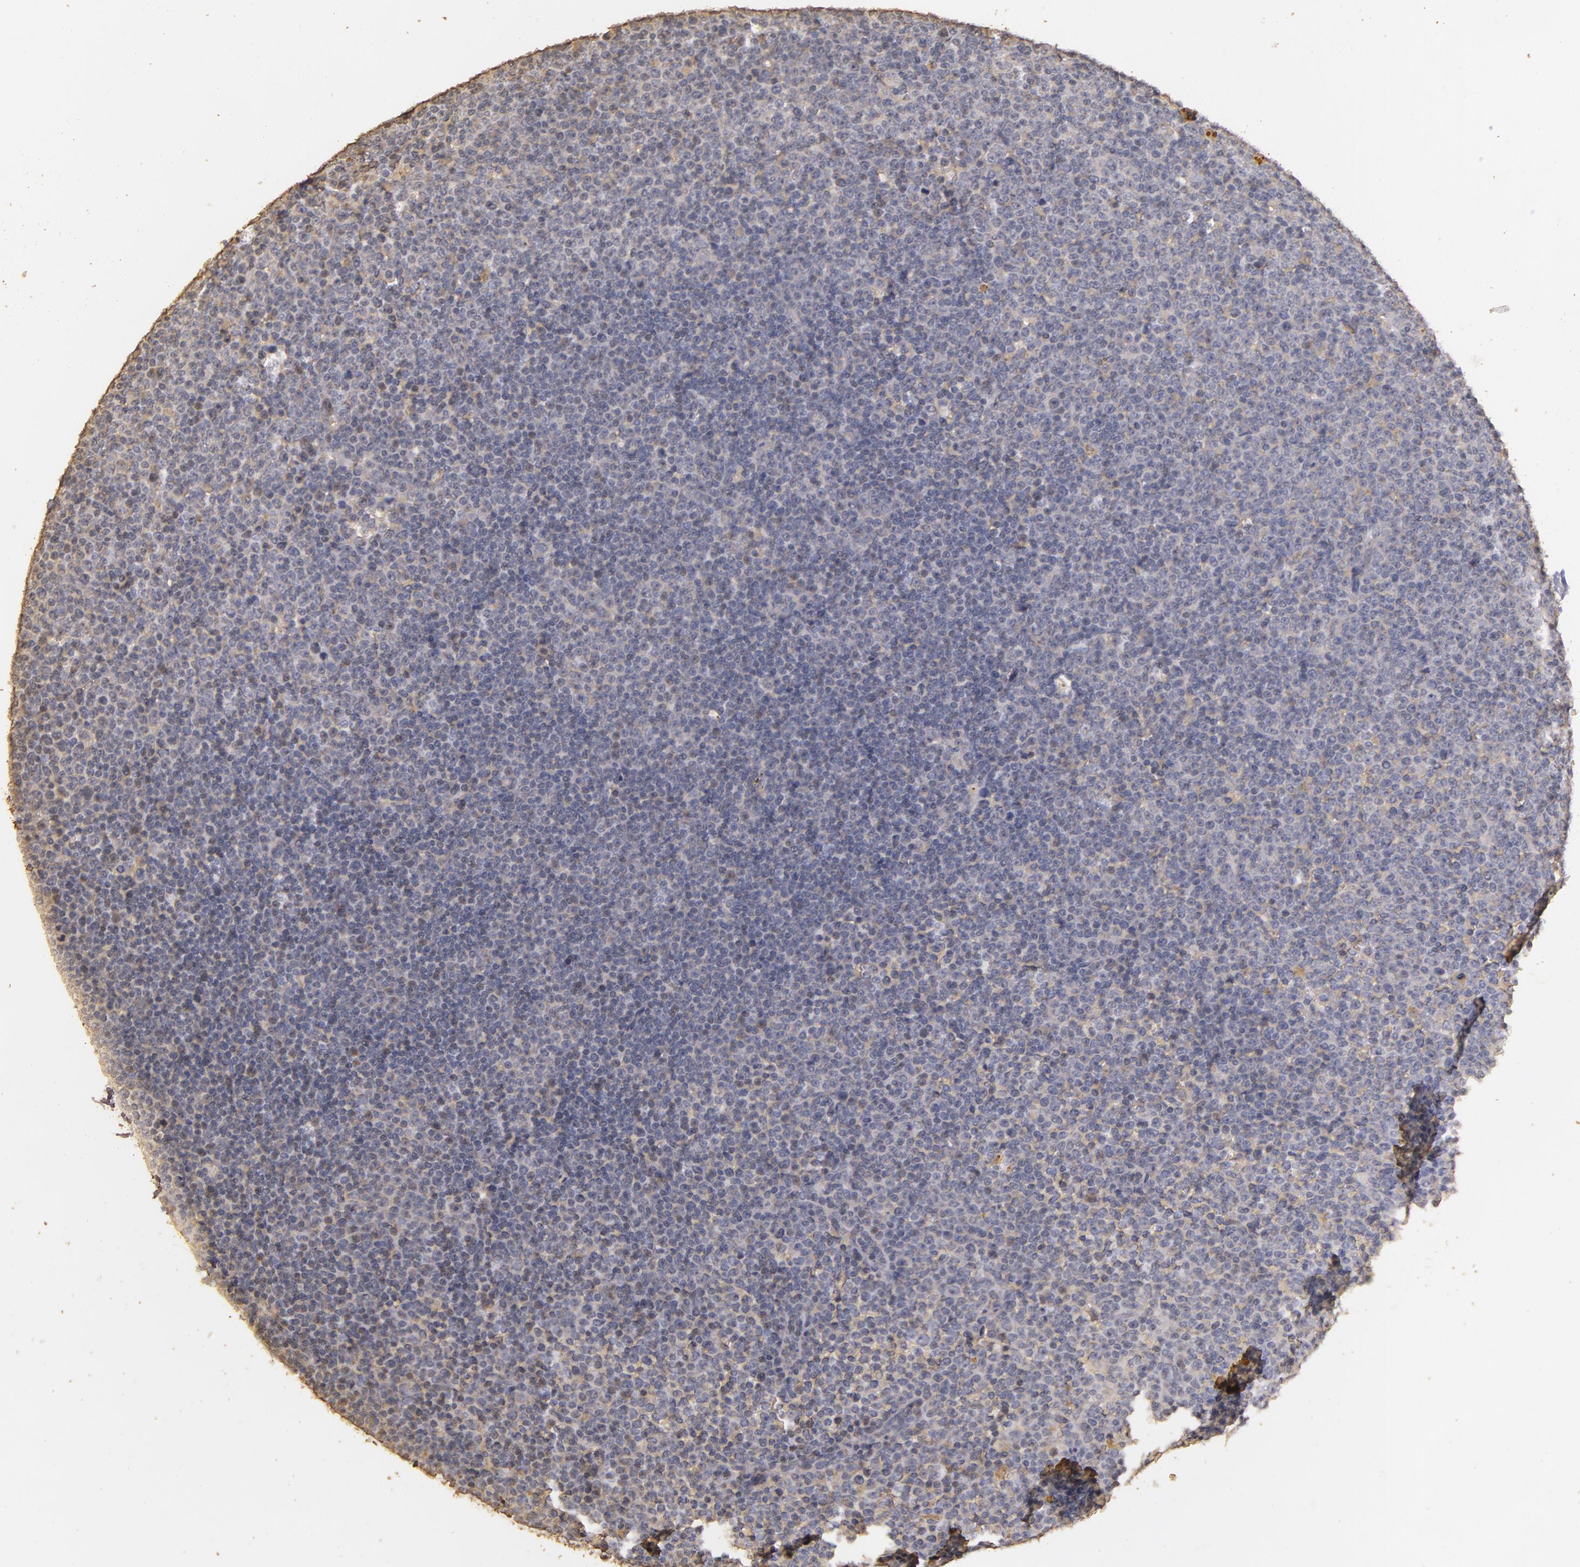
{"staining": {"intensity": "negative", "quantity": "none", "location": "none"}, "tissue": "lymphoma", "cell_type": "Tumor cells", "image_type": "cancer", "snomed": [{"axis": "morphology", "description": "Malignant lymphoma, non-Hodgkin's type, Low grade"}, {"axis": "topography", "description": "Lymph node"}], "caption": "Protein analysis of lymphoma exhibits no significant positivity in tumor cells.", "gene": "BCL2L13", "patient": {"sex": "male", "age": 50}}